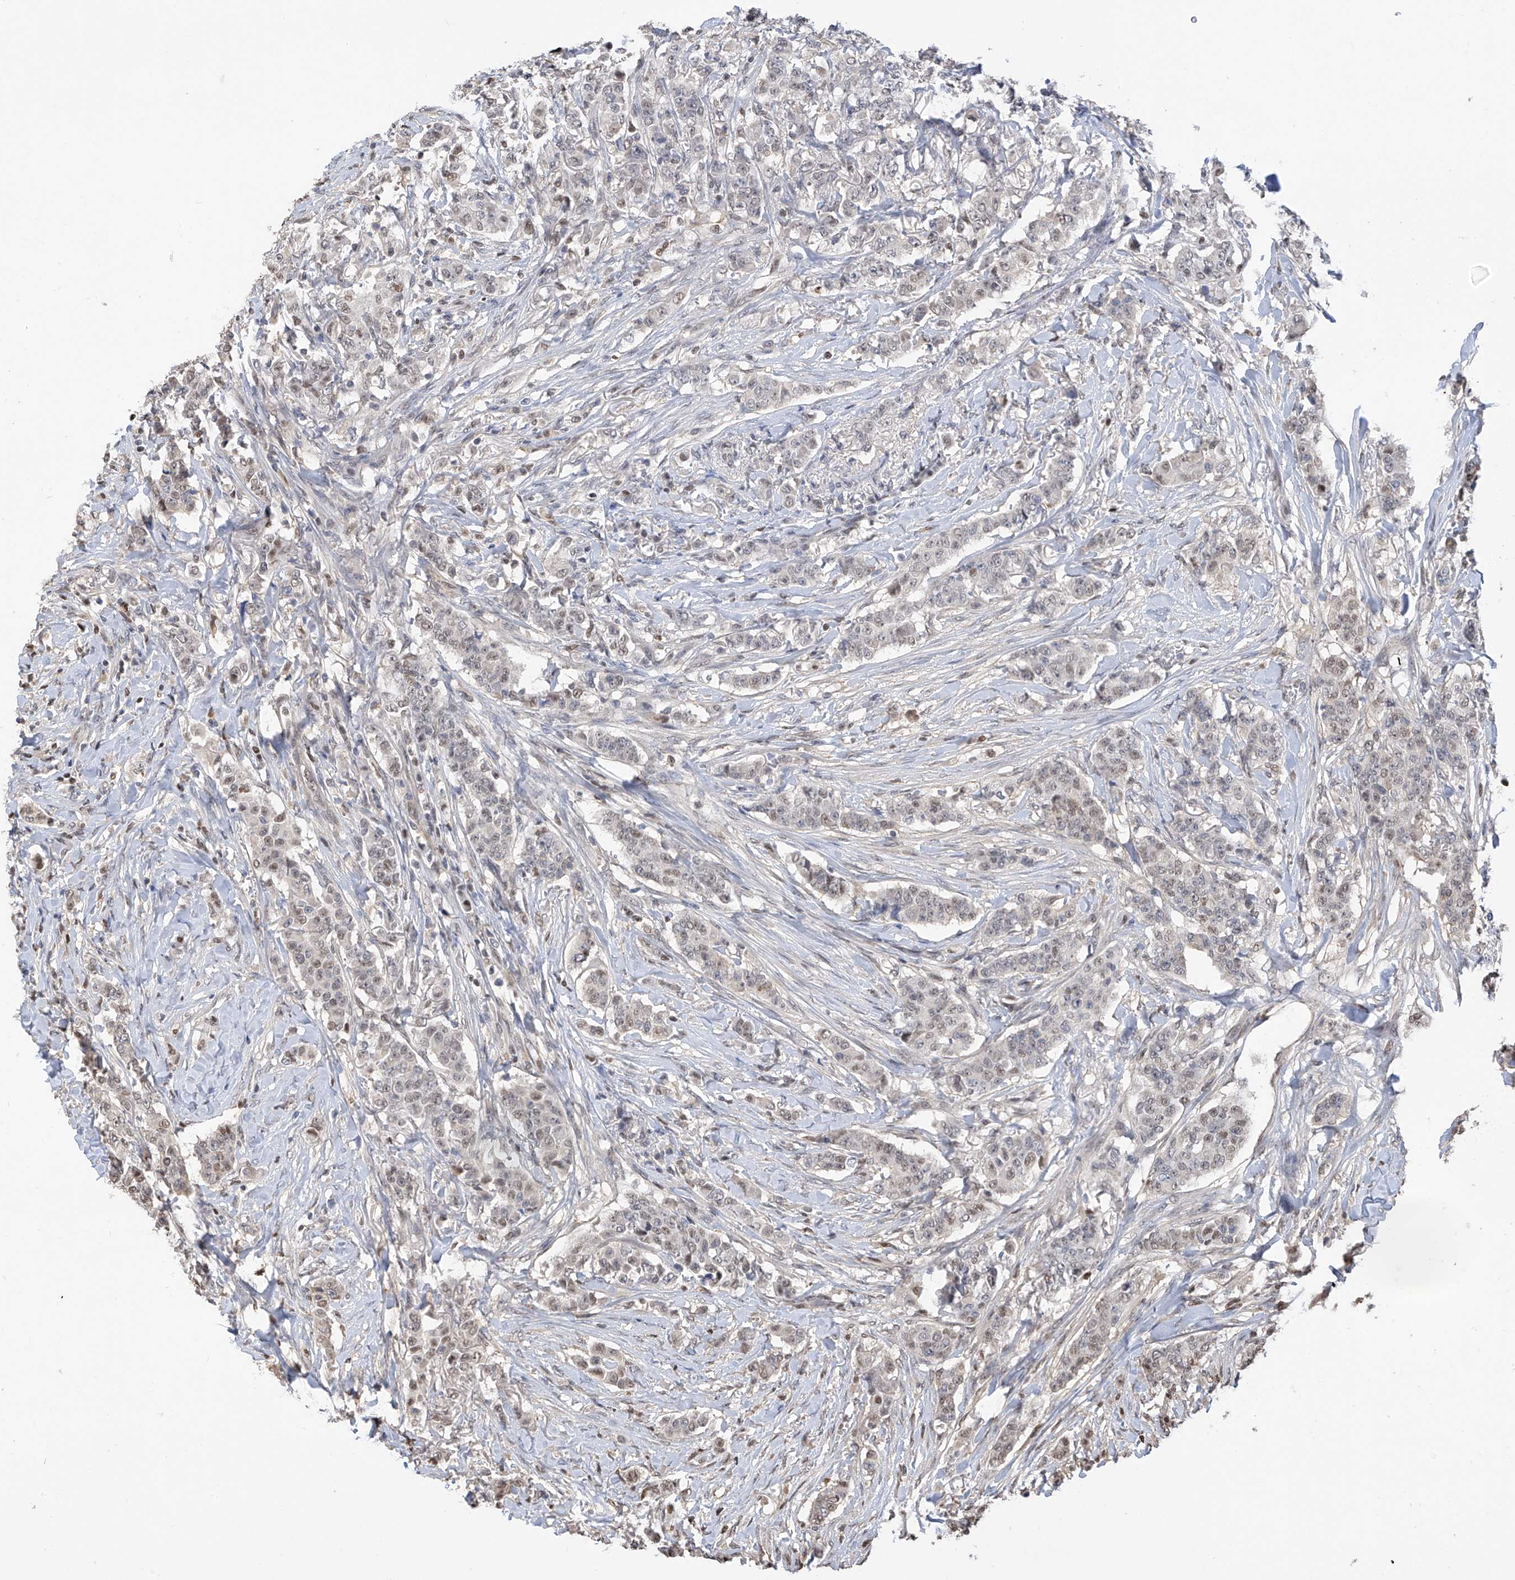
{"staining": {"intensity": "weak", "quantity": "<25%", "location": "nuclear"}, "tissue": "breast cancer", "cell_type": "Tumor cells", "image_type": "cancer", "snomed": [{"axis": "morphology", "description": "Duct carcinoma"}, {"axis": "topography", "description": "Breast"}], "caption": "Tumor cells show no significant protein positivity in breast cancer (invasive ductal carcinoma). (Brightfield microscopy of DAB (3,3'-diaminobenzidine) immunohistochemistry (IHC) at high magnification).", "gene": "PMM1", "patient": {"sex": "female", "age": 40}}